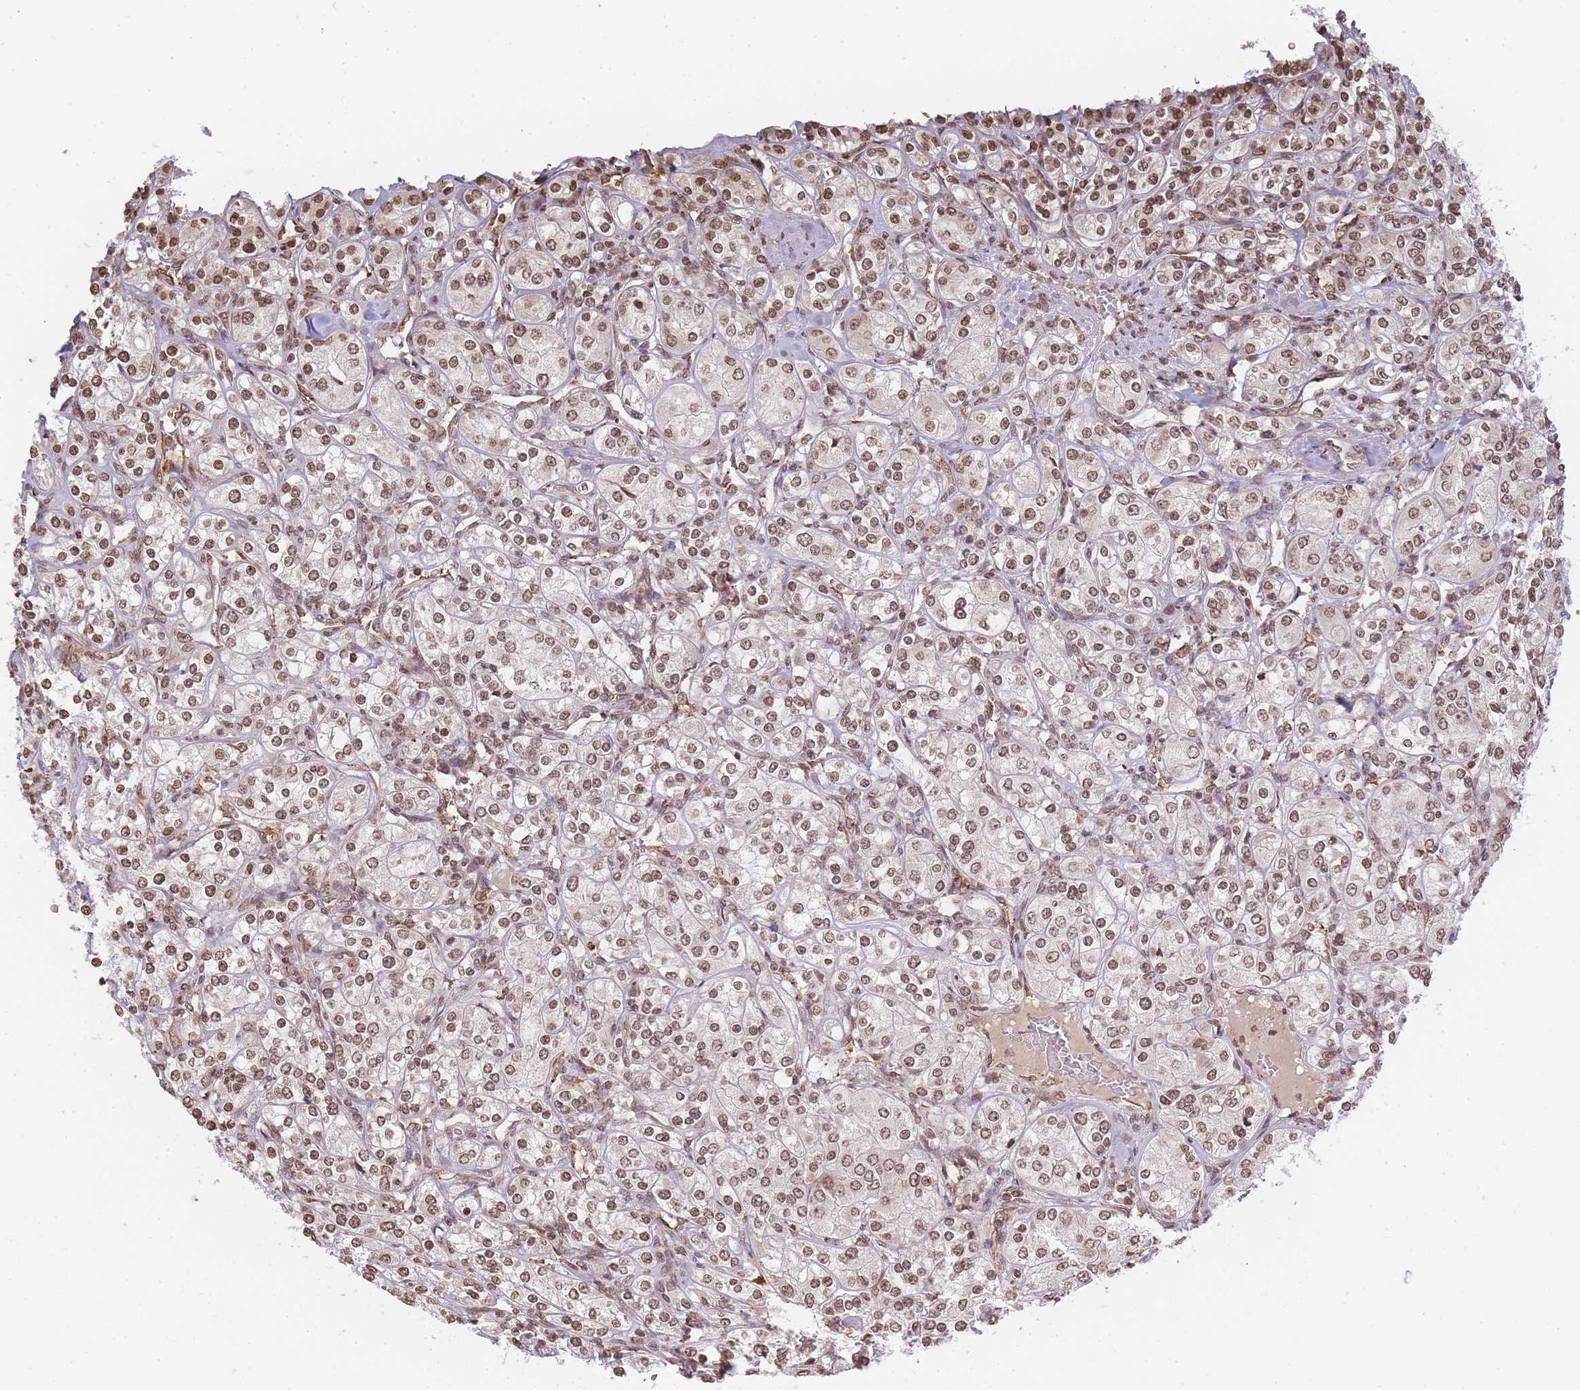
{"staining": {"intensity": "moderate", "quantity": ">75%", "location": "nuclear"}, "tissue": "renal cancer", "cell_type": "Tumor cells", "image_type": "cancer", "snomed": [{"axis": "morphology", "description": "Adenocarcinoma, NOS"}, {"axis": "topography", "description": "Kidney"}], "caption": "A micrograph of renal cancer (adenocarcinoma) stained for a protein exhibits moderate nuclear brown staining in tumor cells. The staining was performed using DAB (3,3'-diaminobenzidine) to visualize the protein expression in brown, while the nuclei were stained in blue with hematoxylin (Magnification: 20x).", "gene": "WWTR1", "patient": {"sex": "male", "age": 77}}